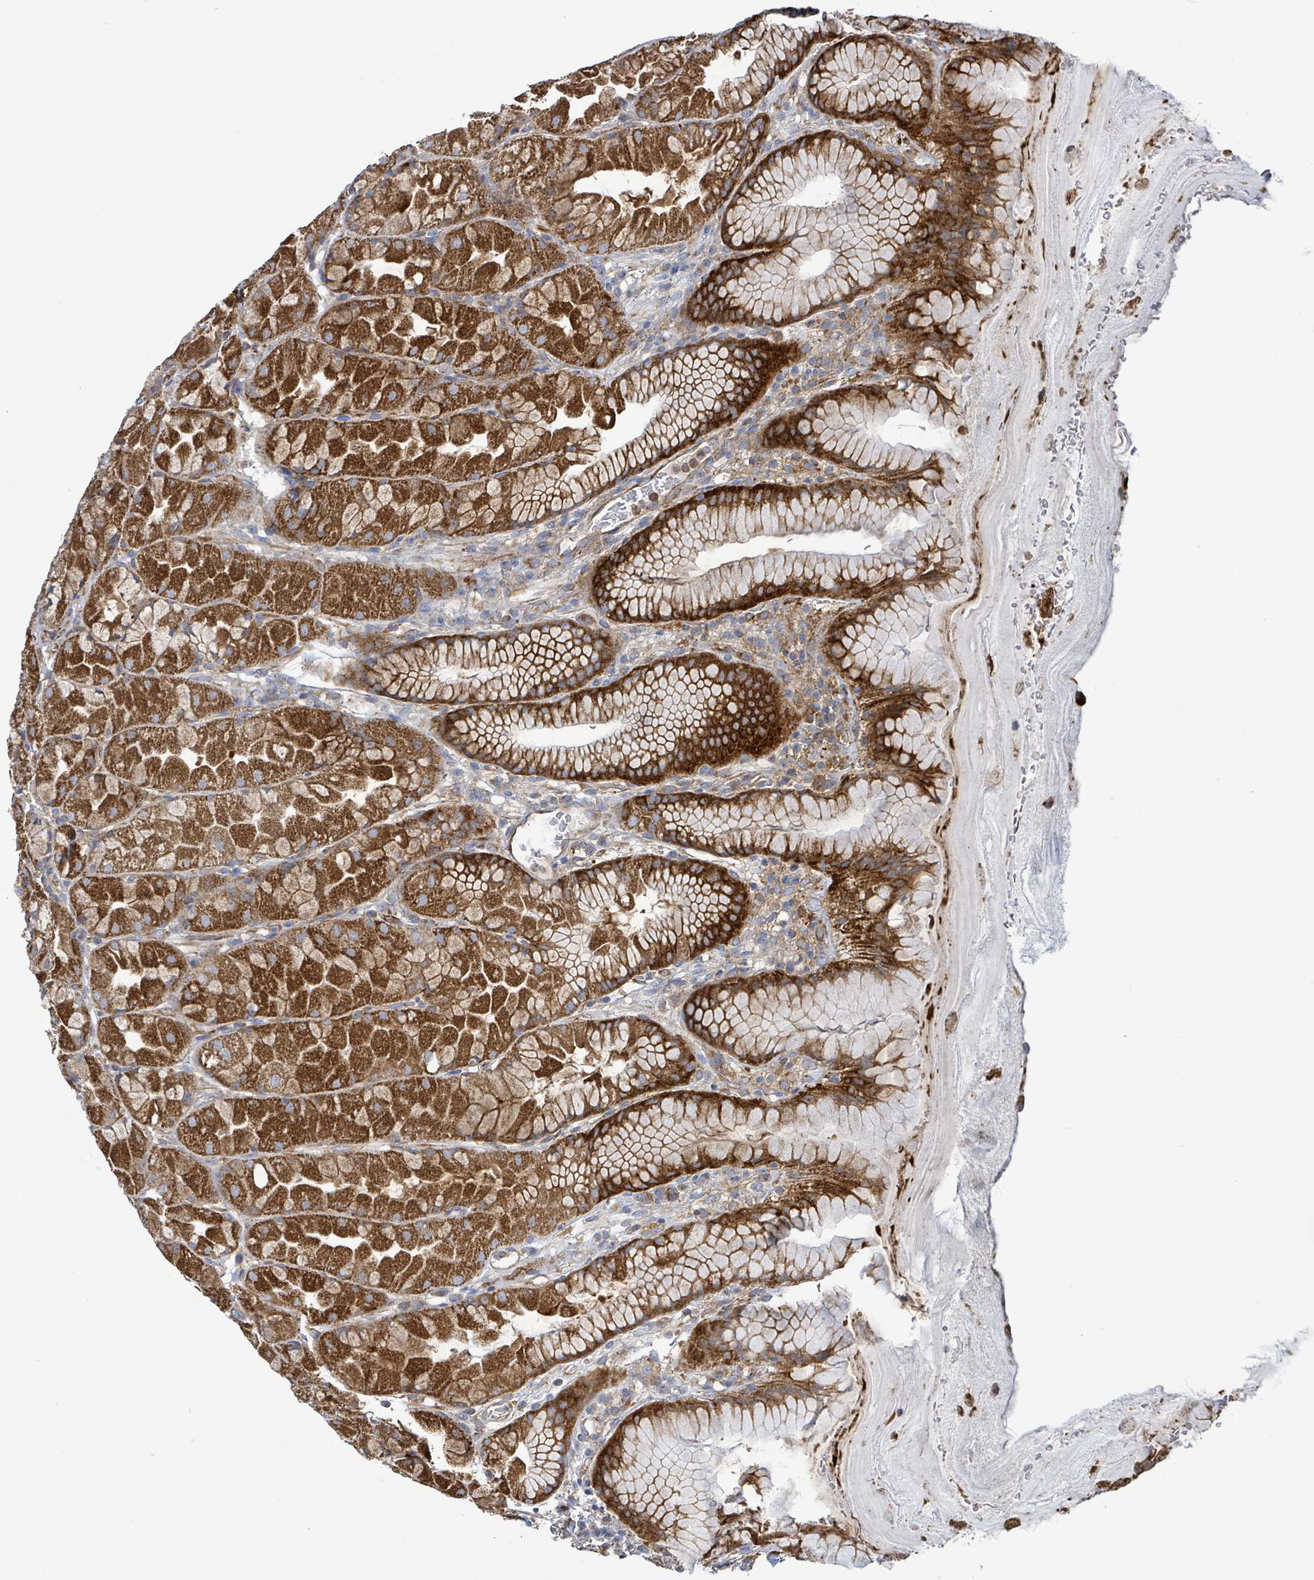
{"staining": {"intensity": "strong", "quantity": ">75%", "location": "cytoplasmic/membranous"}, "tissue": "stomach", "cell_type": "Glandular cells", "image_type": "normal", "snomed": [{"axis": "morphology", "description": "Normal tissue, NOS"}, {"axis": "topography", "description": "Stomach"}], "caption": "Immunohistochemistry histopathology image of normal stomach: stomach stained using IHC demonstrates high levels of strong protein expression localized specifically in the cytoplasmic/membranous of glandular cells, appearing as a cytoplasmic/membranous brown color.", "gene": "EGFL7", "patient": {"sex": "male", "age": 57}}